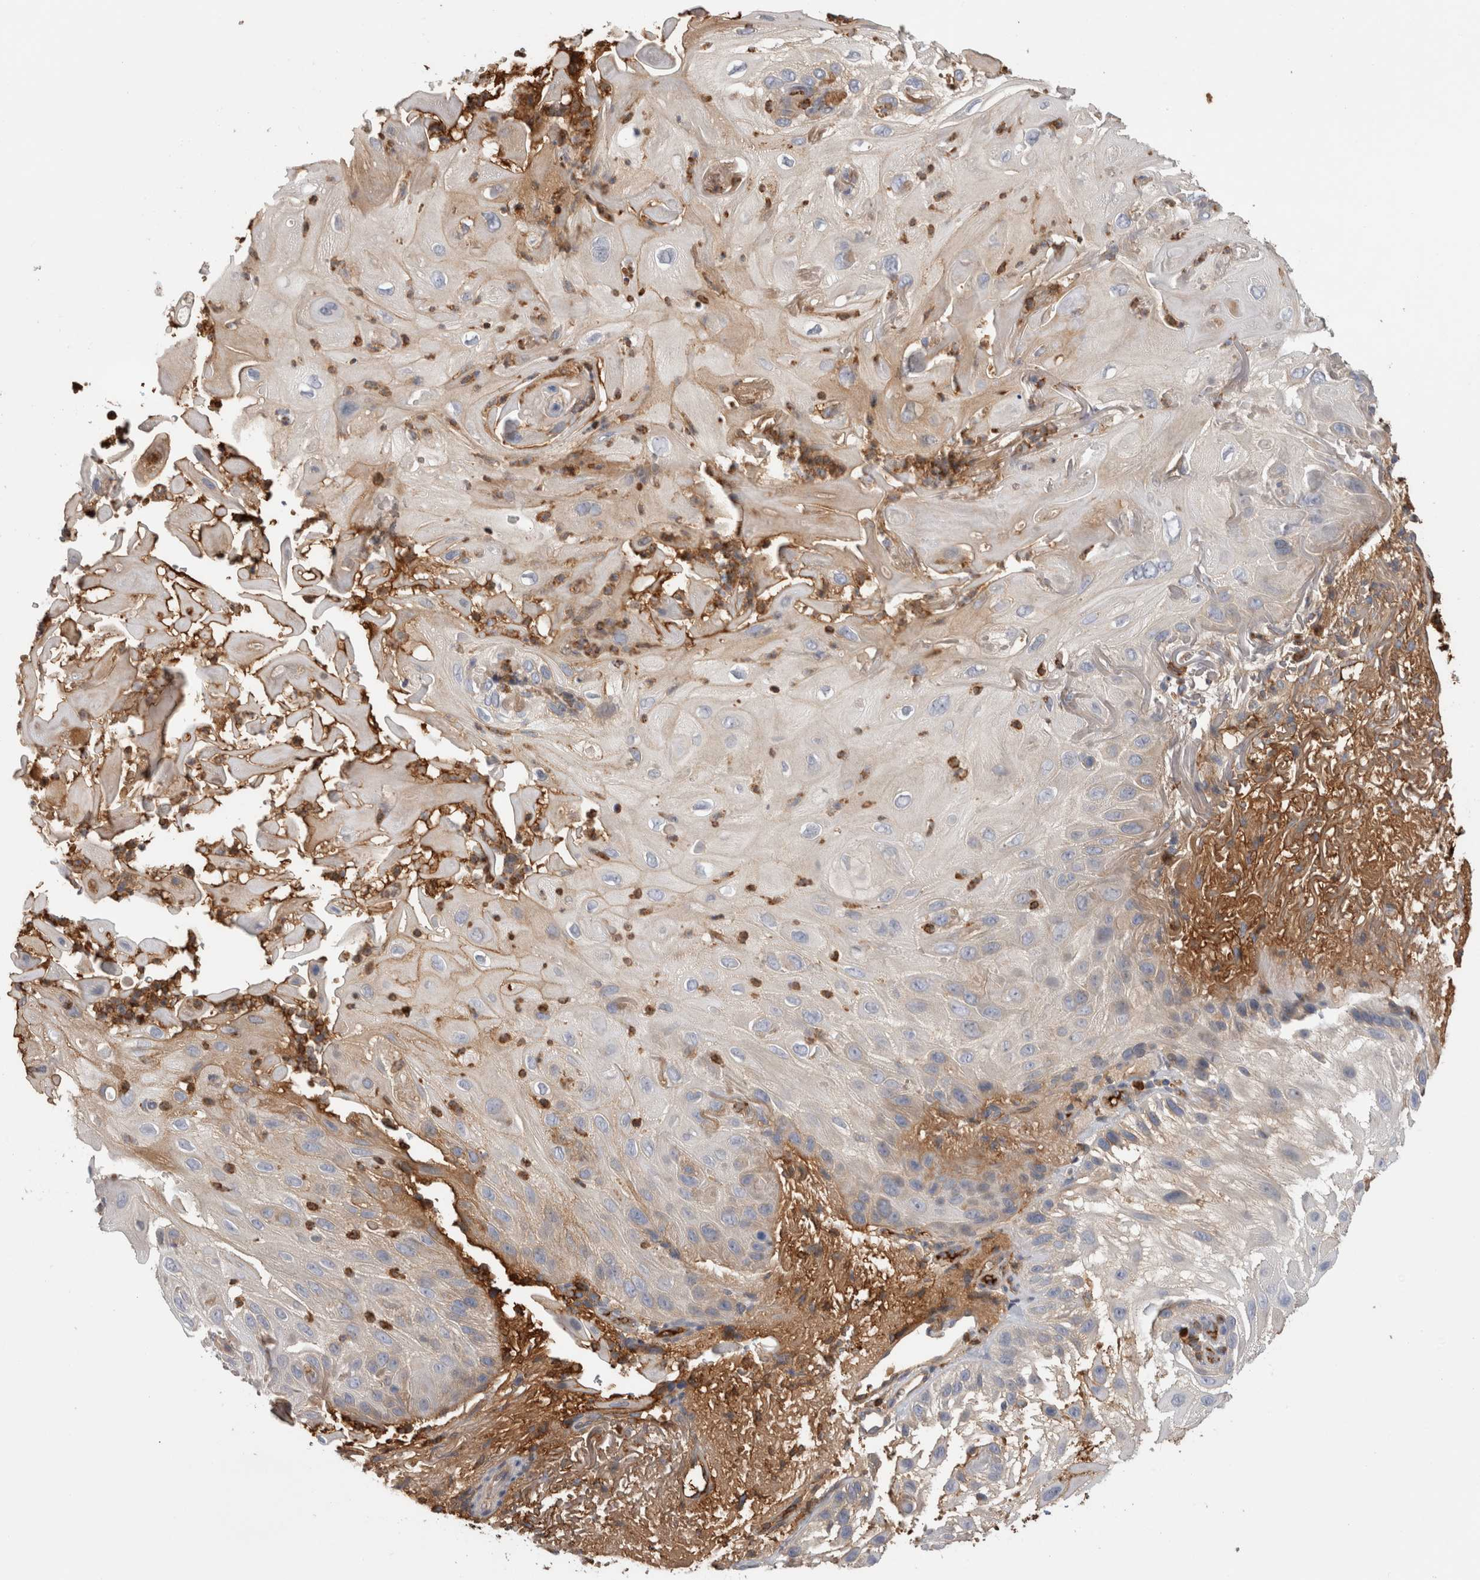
{"staining": {"intensity": "moderate", "quantity": "<25%", "location": "cytoplasmic/membranous"}, "tissue": "skin cancer", "cell_type": "Tumor cells", "image_type": "cancer", "snomed": [{"axis": "morphology", "description": "Squamous cell carcinoma, NOS"}, {"axis": "topography", "description": "Skin"}], "caption": "Immunohistochemical staining of human squamous cell carcinoma (skin) displays moderate cytoplasmic/membranous protein expression in approximately <25% of tumor cells. Nuclei are stained in blue.", "gene": "TBCE", "patient": {"sex": "female", "age": 77}}